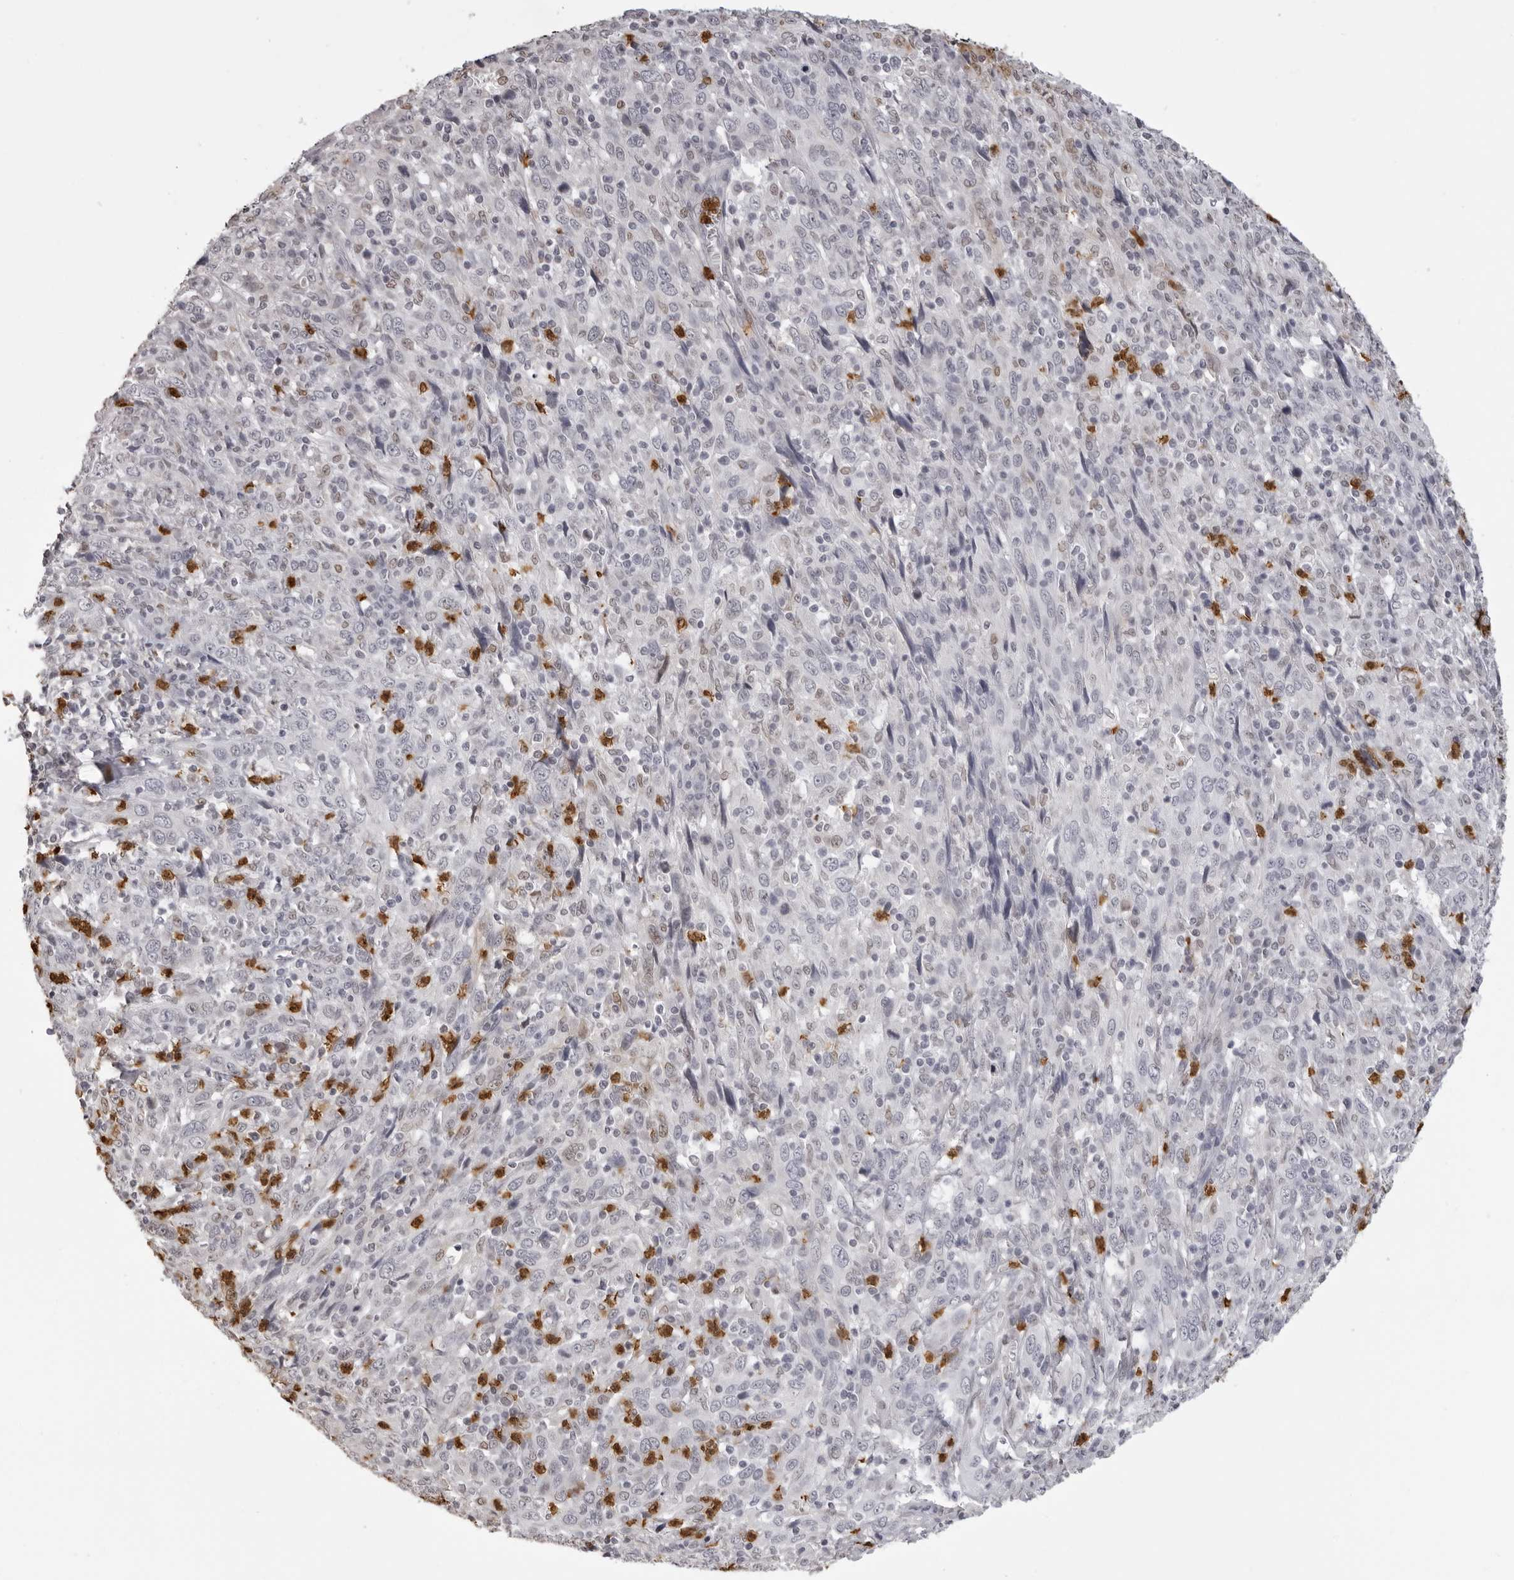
{"staining": {"intensity": "negative", "quantity": "none", "location": "none"}, "tissue": "cervical cancer", "cell_type": "Tumor cells", "image_type": "cancer", "snomed": [{"axis": "morphology", "description": "Squamous cell carcinoma, NOS"}, {"axis": "topography", "description": "Cervix"}], "caption": "Cervical squamous cell carcinoma stained for a protein using IHC demonstrates no expression tumor cells.", "gene": "IL31", "patient": {"sex": "female", "age": 46}}